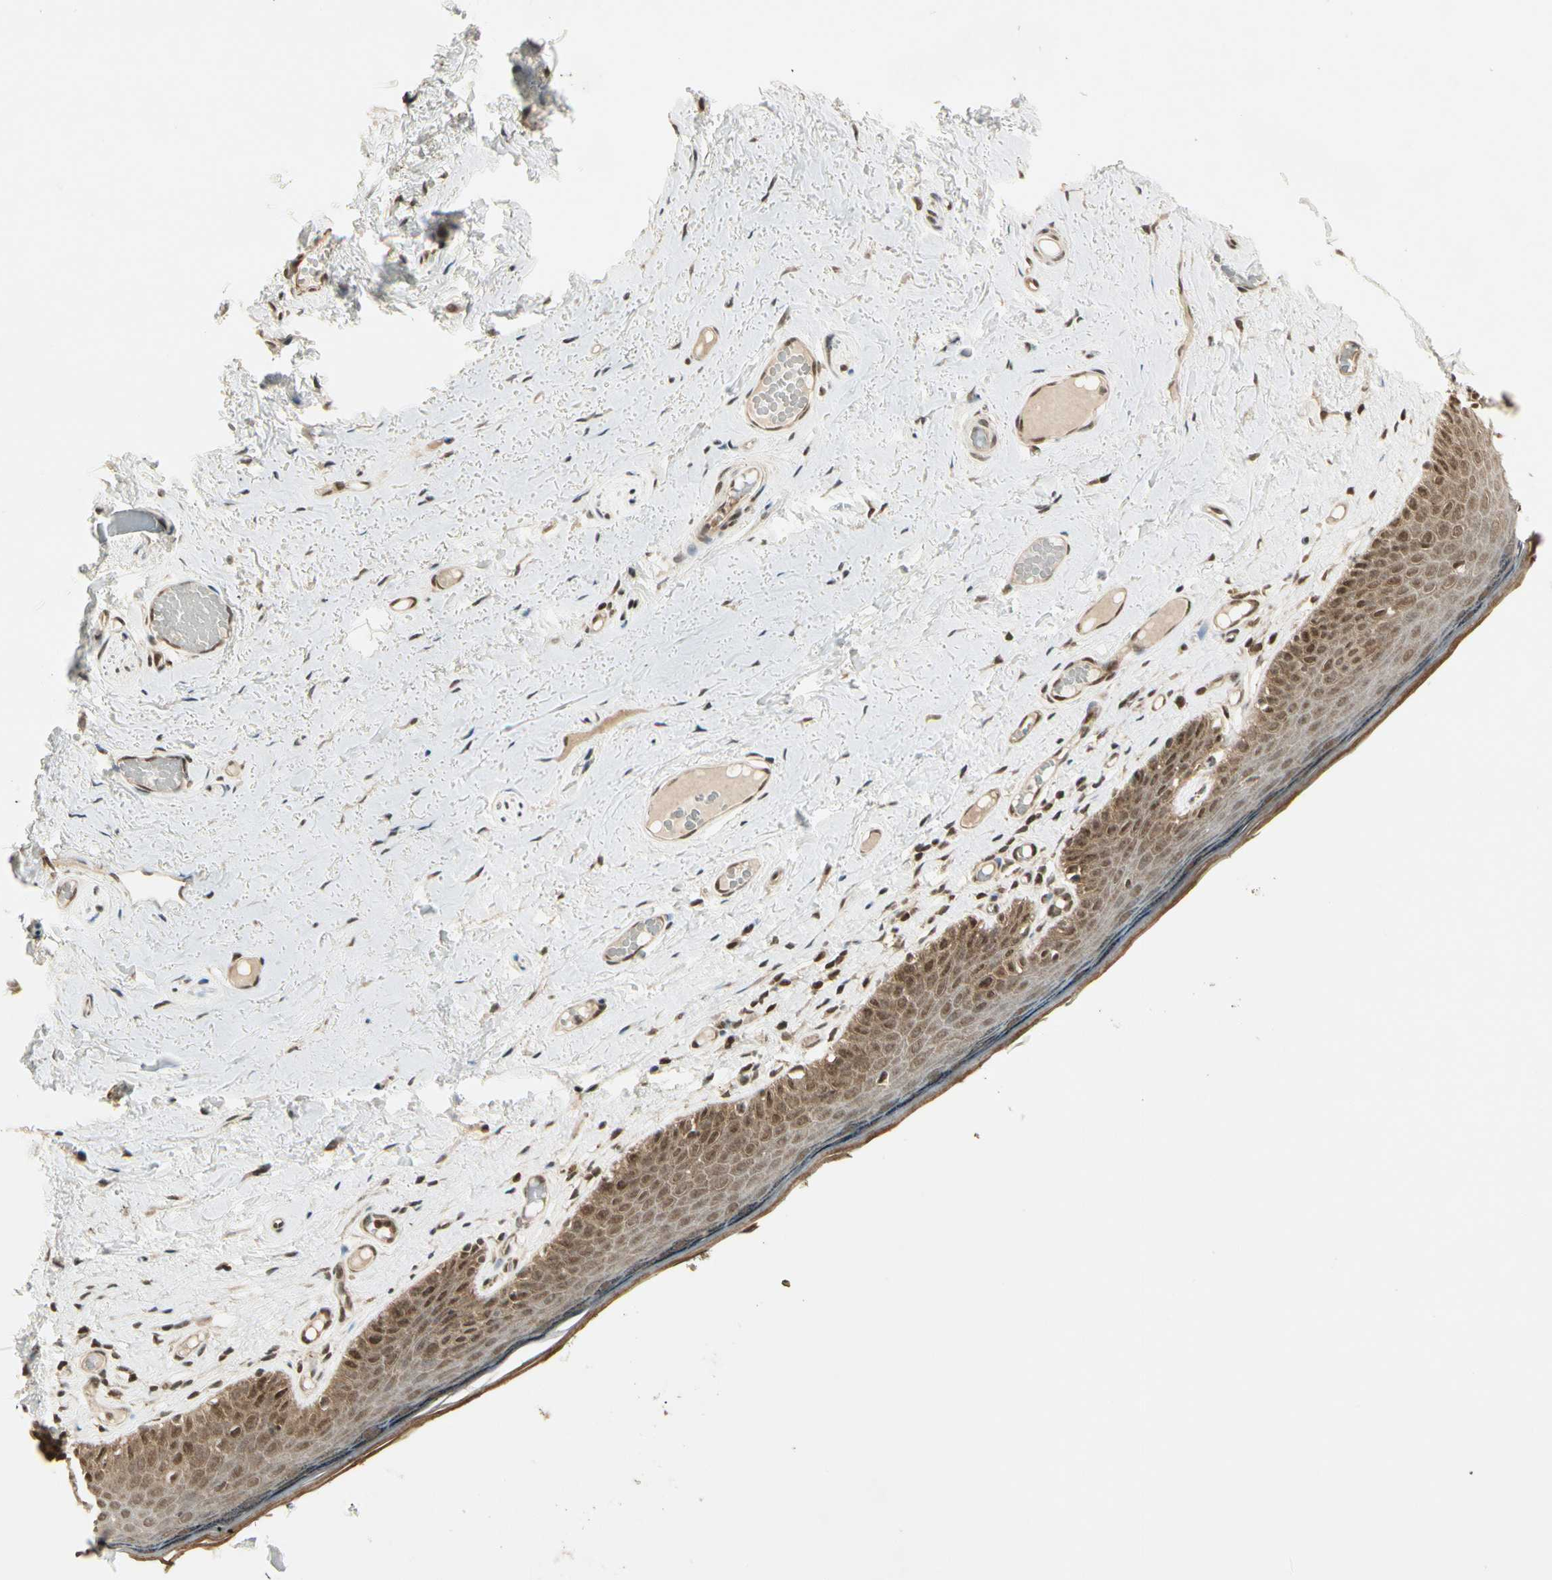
{"staining": {"intensity": "moderate", "quantity": "25%-75%", "location": "cytoplasmic/membranous,nuclear"}, "tissue": "skin", "cell_type": "Epidermal cells", "image_type": "normal", "snomed": [{"axis": "morphology", "description": "Normal tissue, NOS"}, {"axis": "topography", "description": "Vulva"}], "caption": "IHC (DAB (3,3'-diaminobenzidine)) staining of benign skin shows moderate cytoplasmic/membranous,nuclear protein expression in approximately 25%-75% of epidermal cells. Nuclei are stained in blue.", "gene": "SMN2", "patient": {"sex": "female", "age": 54}}